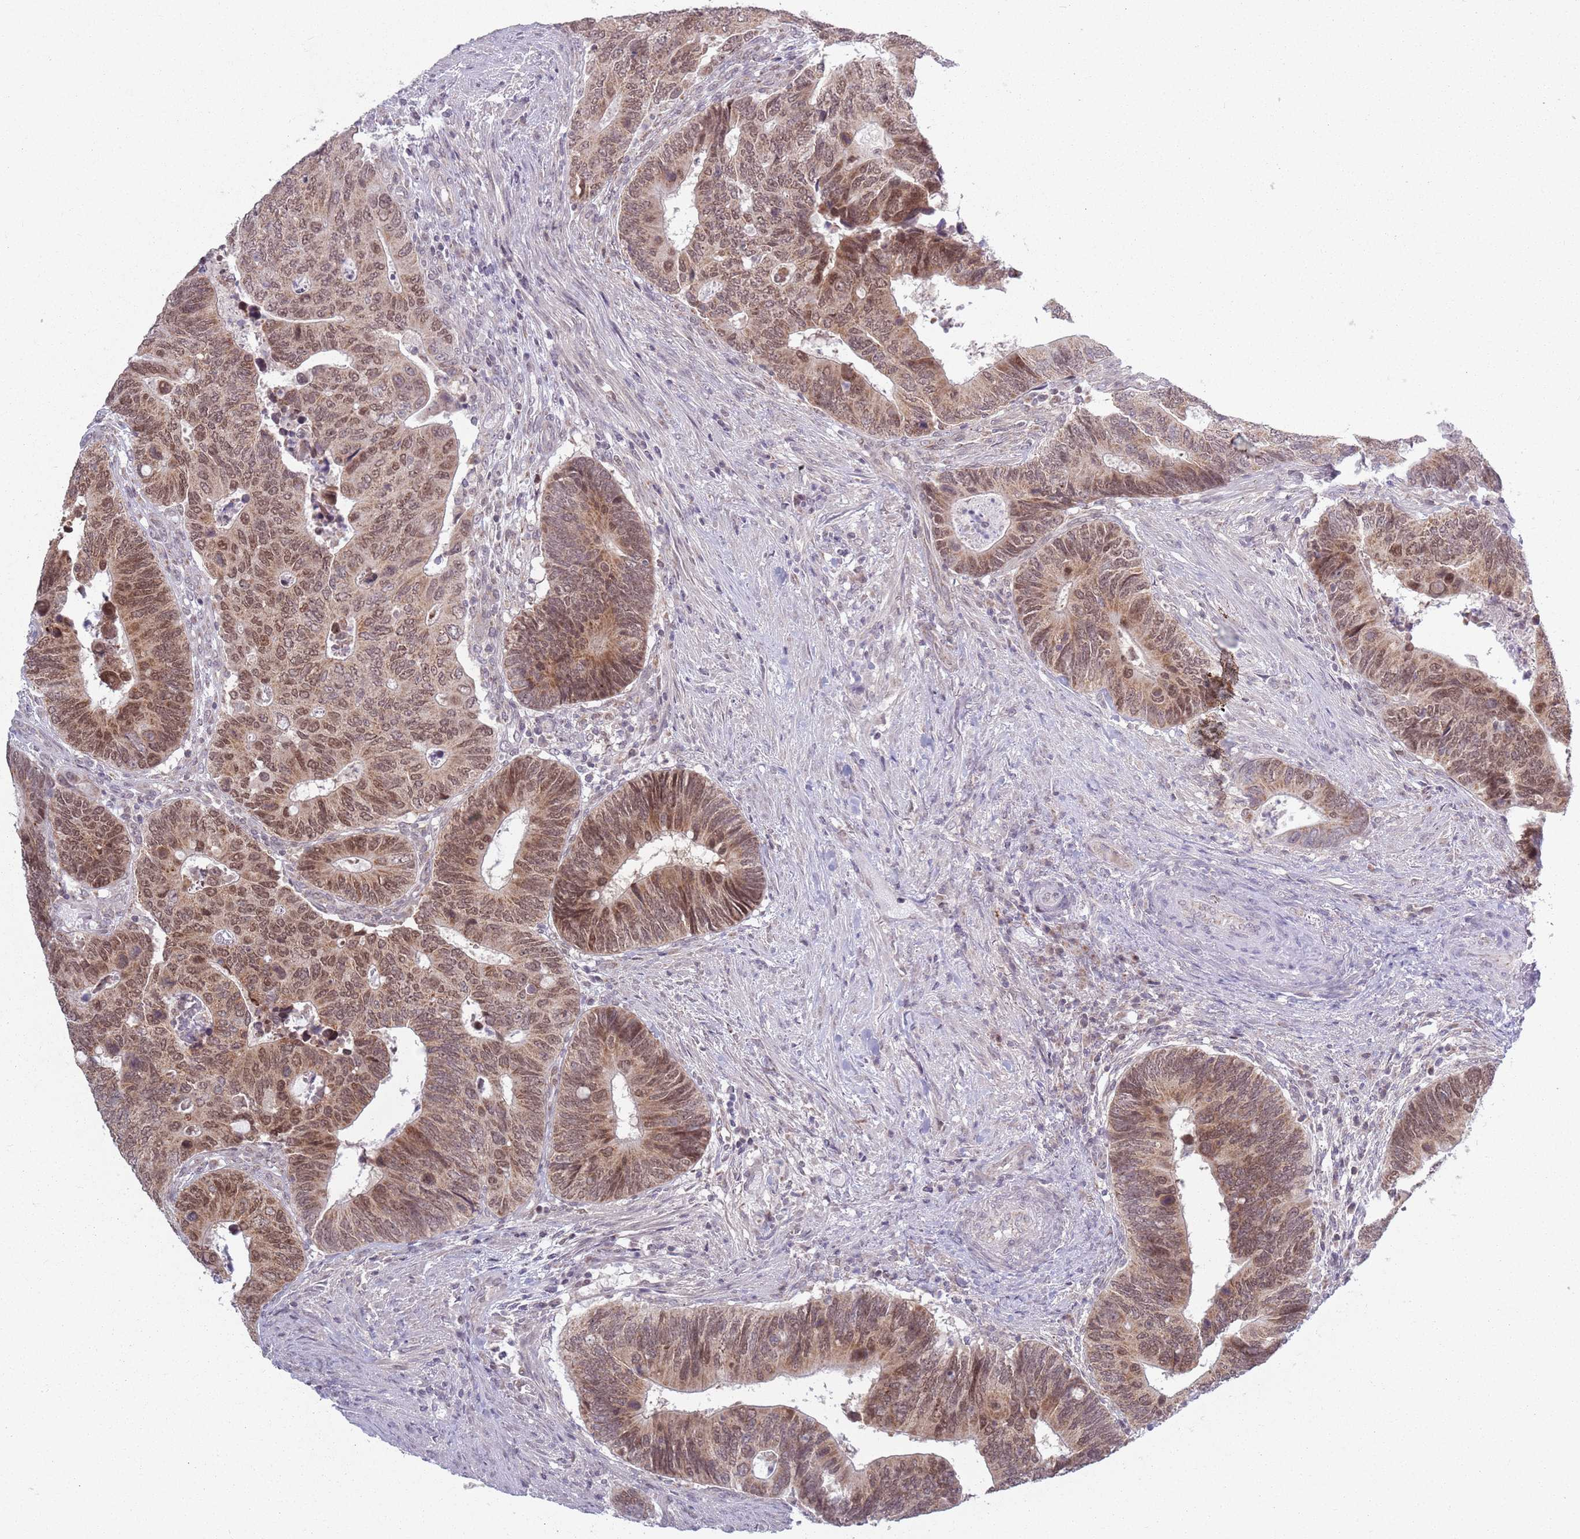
{"staining": {"intensity": "moderate", "quantity": ">75%", "location": "cytoplasmic/membranous,nuclear"}, "tissue": "colorectal cancer", "cell_type": "Tumor cells", "image_type": "cancer", "snomed": [{"axis": "morphology", "description": "Adenocarcinoma, NOS"}, {"axis": "topography", "description": "Colon"}], "caption": "There is medium levels of moderate cytoplasmic/membranous and nuclear positivity in tumor cells of colorectal cancer (adenocarcinoma), as demonstrated by immunohistochemical staining (brown color).", "gene": "MRPL34", "patient": {"sex": "male", "age": 87}}